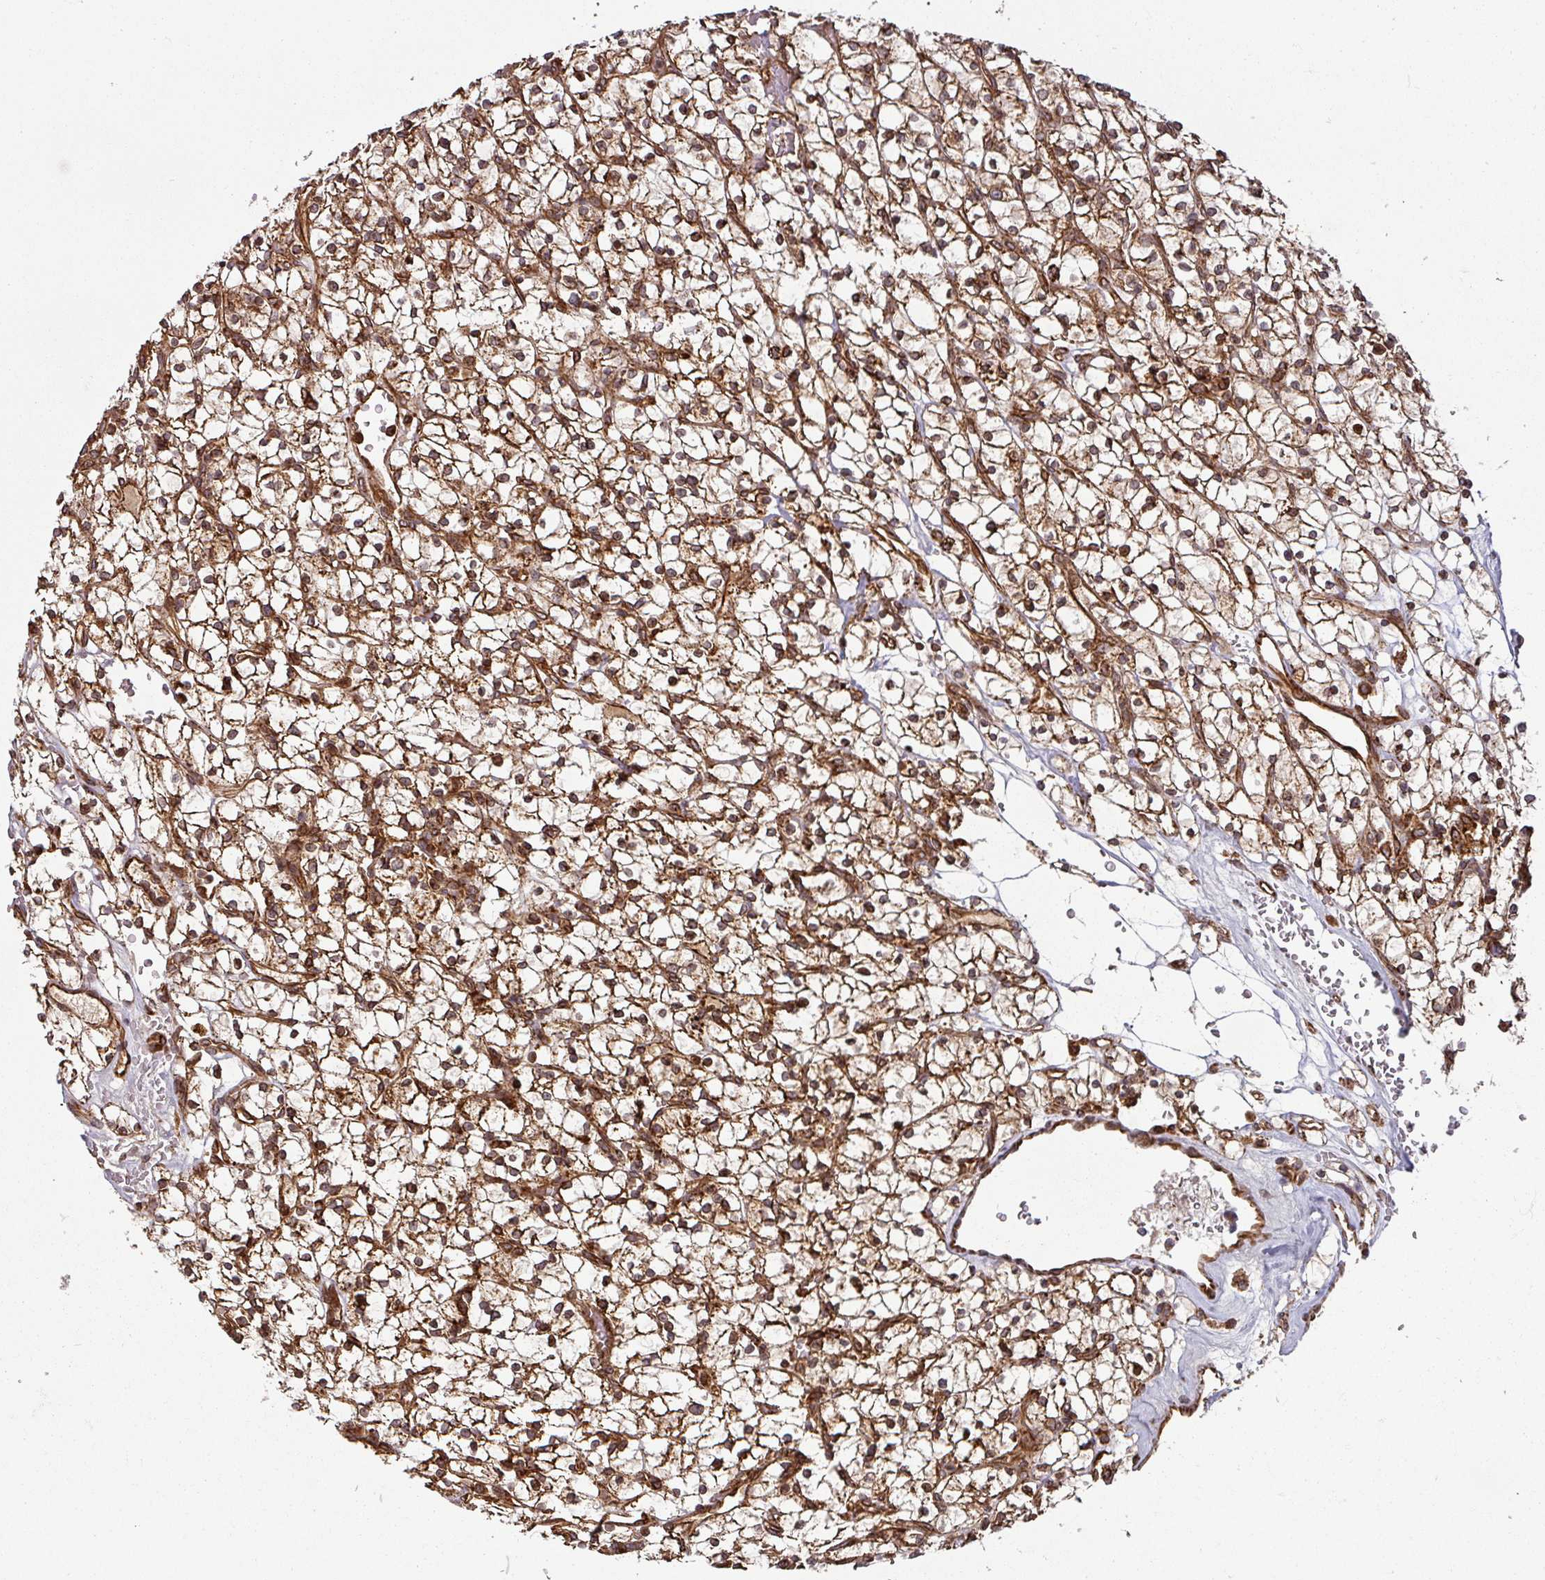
{"staining": {"intensity": "moderate", "quantity": ">75%", "location": "cytoplasmic/membranous"}, "tissue": "renal cancer", "cell_type": "Tumor cells", "image_type": "cancer", "snomed": [{"axis": "morphology", "description": "Adenocarcinoma, NOS"}, {"axis": "topography", "description": "Kidney"}], "caption": "This photomicrograph demonstrates IHC staining of renal cancer, with medium moderate cytoplasmic/membranous staining in about >75% of tumor cells.", "gene": "TRAP1", "patient": {"sex": "female", "age": 64}}